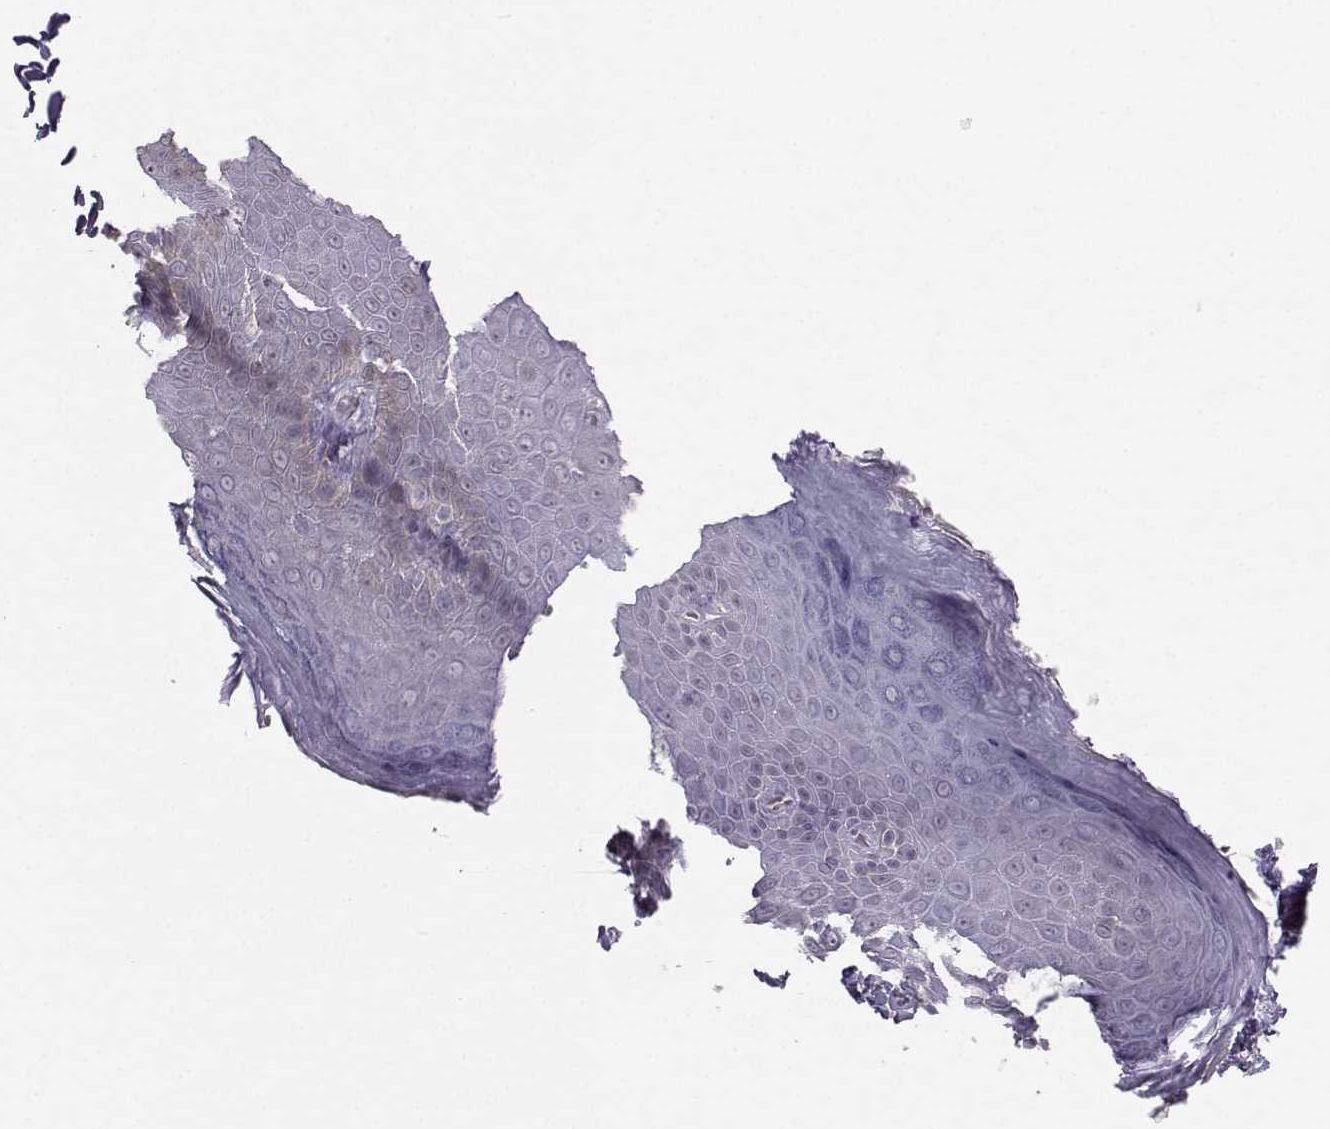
{"staining": {"intensity": "negative", "quantity": "none", "location": "none"}, "tissue": "skin", "cell_type": "Epidermal cells", "image_type": "normal", "snomed": [{"axis": "morphology", "description": "Normal tissue, NOS"}, {"axis": "topography", "description": "Anal"}], "caption": "IHC micrograph of normal skin: skin stained with DAB (3,3'-diaminobenzidine) shows no significant protein expression in epidermal cells.", "gene": "MAST1", "patient": {"sex": "male", "age": 53}}